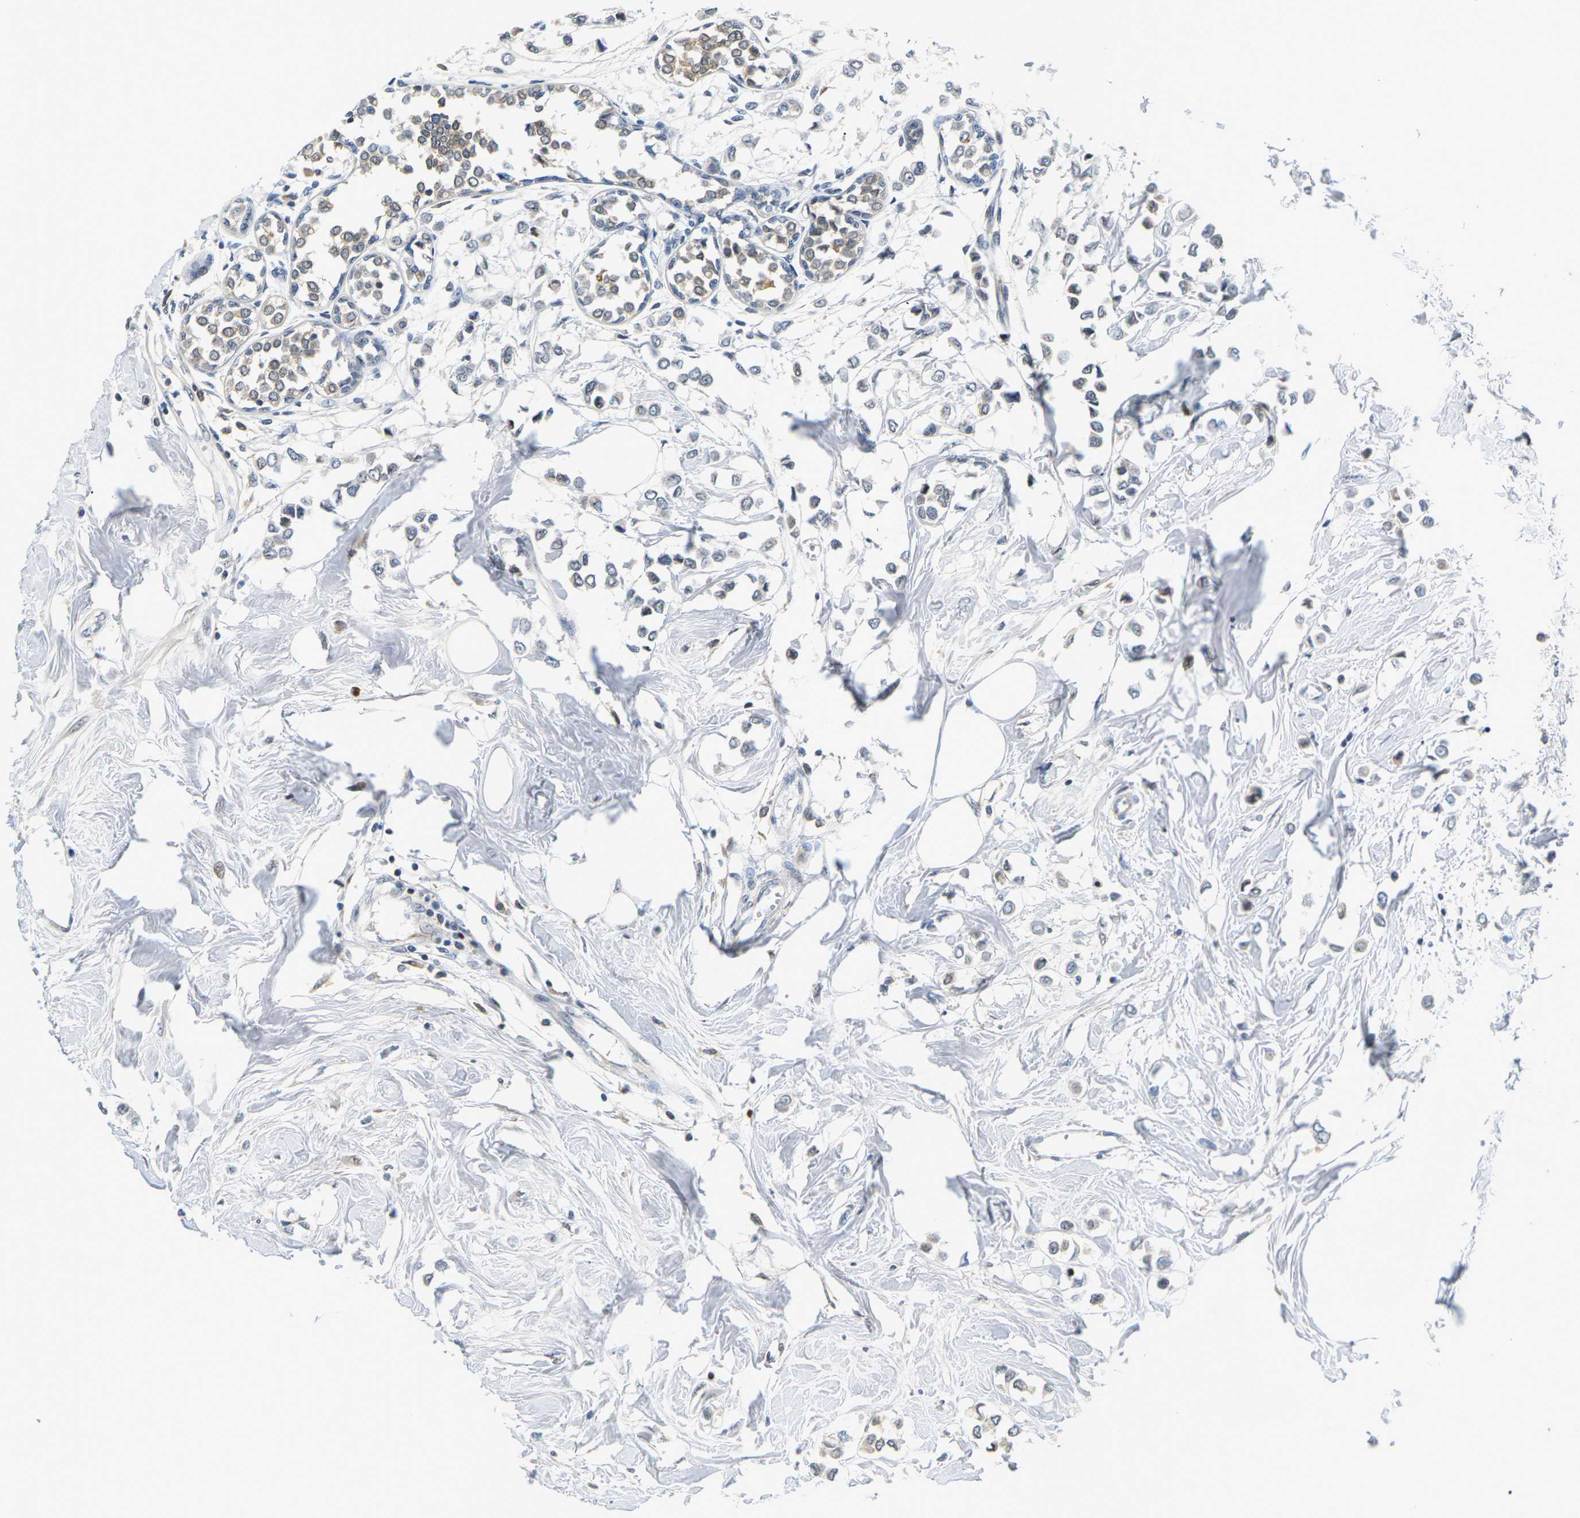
{"staining": {"intensity": "weak", "quantity": "<25%", "location": "cytoplasmic/membranous"}, "tissue": "breast cancer", "cell_type": "Tumor cells", "image_type": "cancer", "snomed": [{"axis": "morphology", "description": "Lobular carcinoma"}, {"axis": "topography", "description": "Breast"}], "caption": "Micrograph shows no protein positivity in tumor cells of breast cancer (lobular carcinoma) tissue.", "gene": "PKP2", "patient": {"sex": "female", "age": 51}}